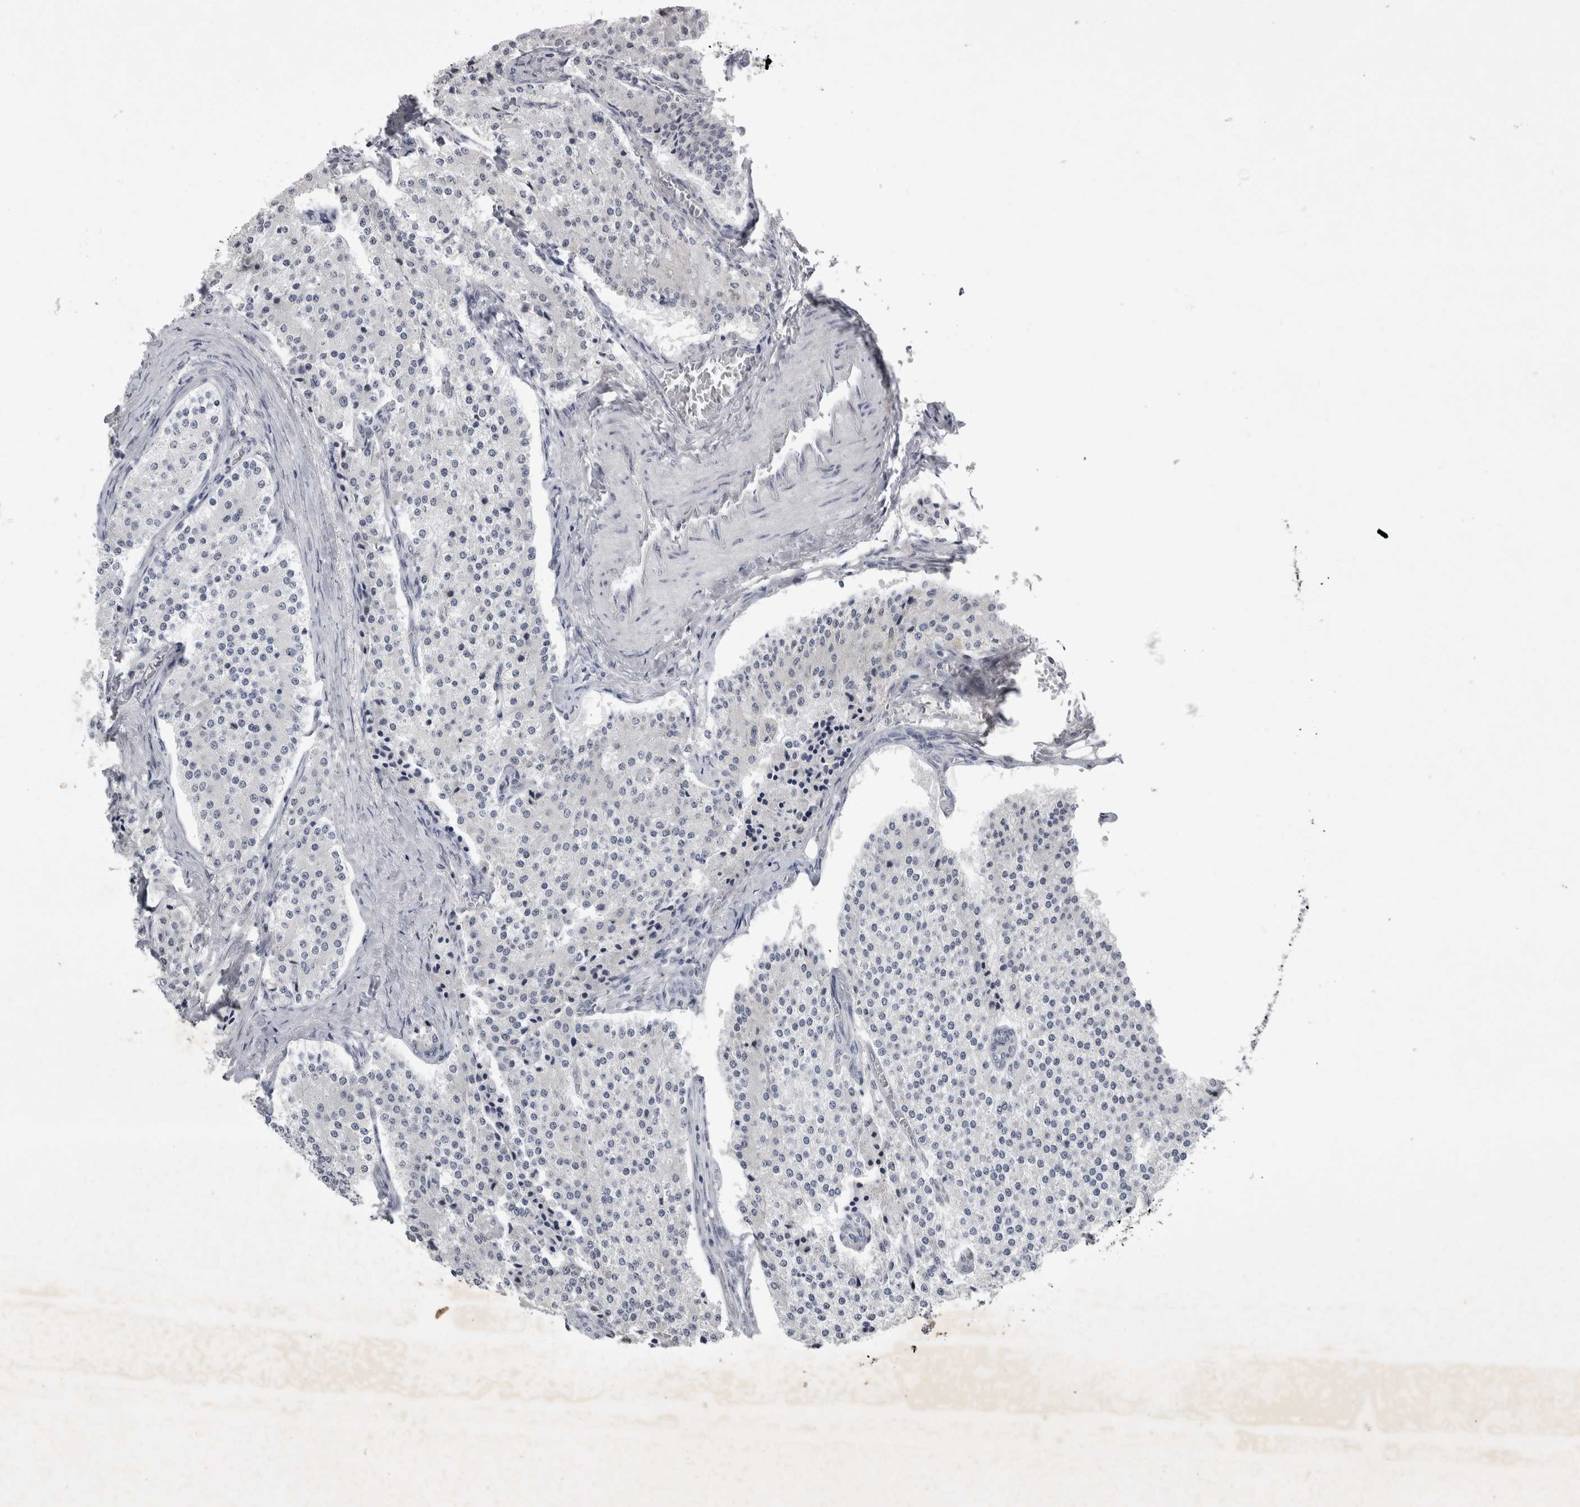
{"staining": {"intensity": "negative", "quantity": "none", "location": "none"}, "tissue": "carcinoid", "cell_type": "Tumor cells", "image_type": "cancer", "snomed": [{"axis": "morphology", "description": "Carcinoid, malignant, NOS"}, {"axis": "topography", "description": "Colon"}], "caption": "High magnification brightfield microscopy of malignant carcinoid stained with DAB (3,3'-diaminobenzidine) (brown) and counterstained with hematoxylin (blue): tumor cells show no significant positivity.", "gene": "FXYD7", "patient": {"sex": "female", "age": 52}}